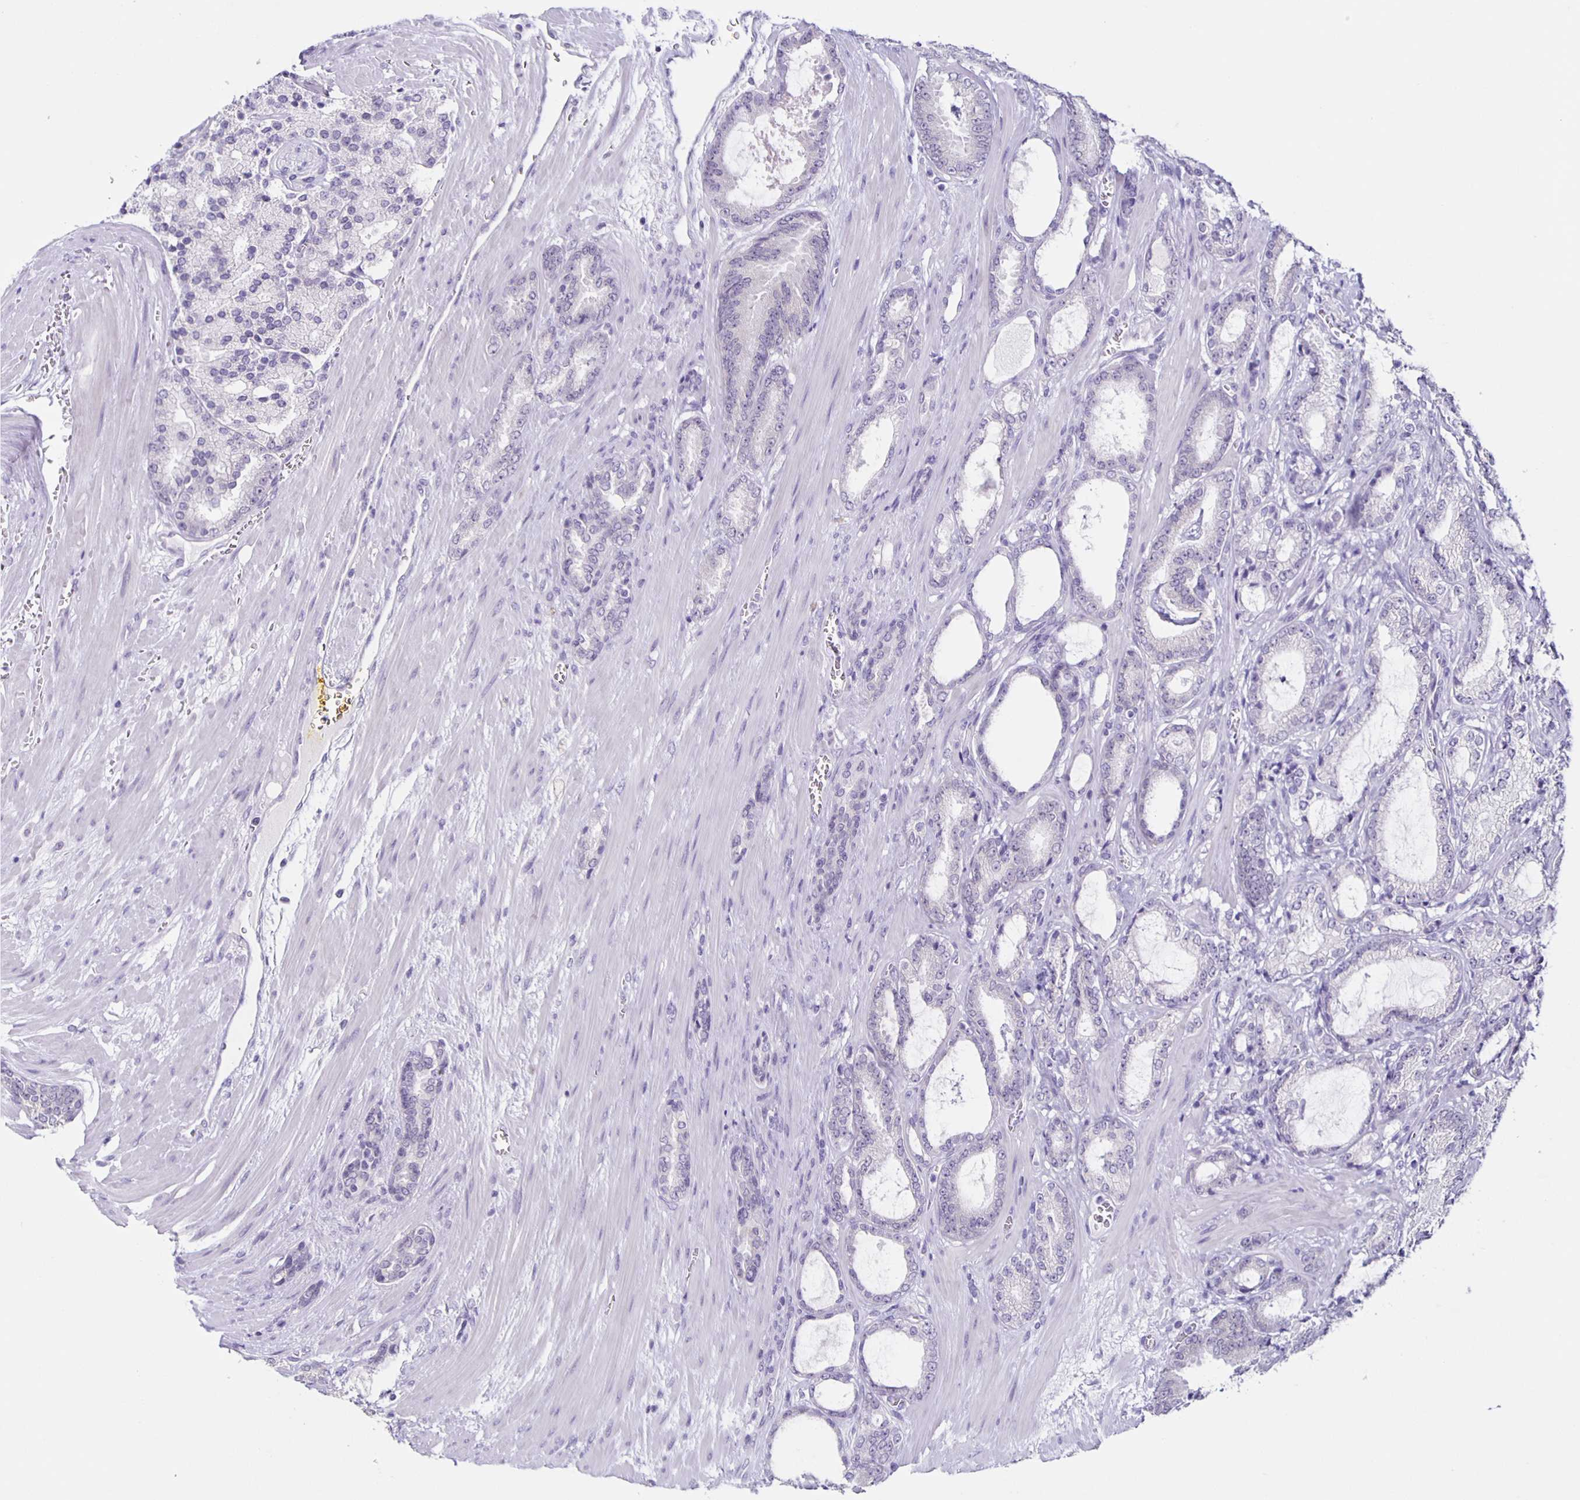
{"staining": {"intensity": "negative", "quantity": "none", "location": "none"}, "tissue": "prostate cancer", "cell_type": "Tumor cells", "image_type": "cancer", "snomed": [{"axis": "morphology", "description": "Adenocarcinoma, High grade"}, {"axis": "topography", "description": "Prostate"}], "caption": "High power microscopy histopathology image of an IHC photomicrograph of high-grade adenocarcinoma (prostate), revealing no significant staining in tumor cells.", "gene": "SLC12A3", "patient": {"sex": "male", "age": 64}}